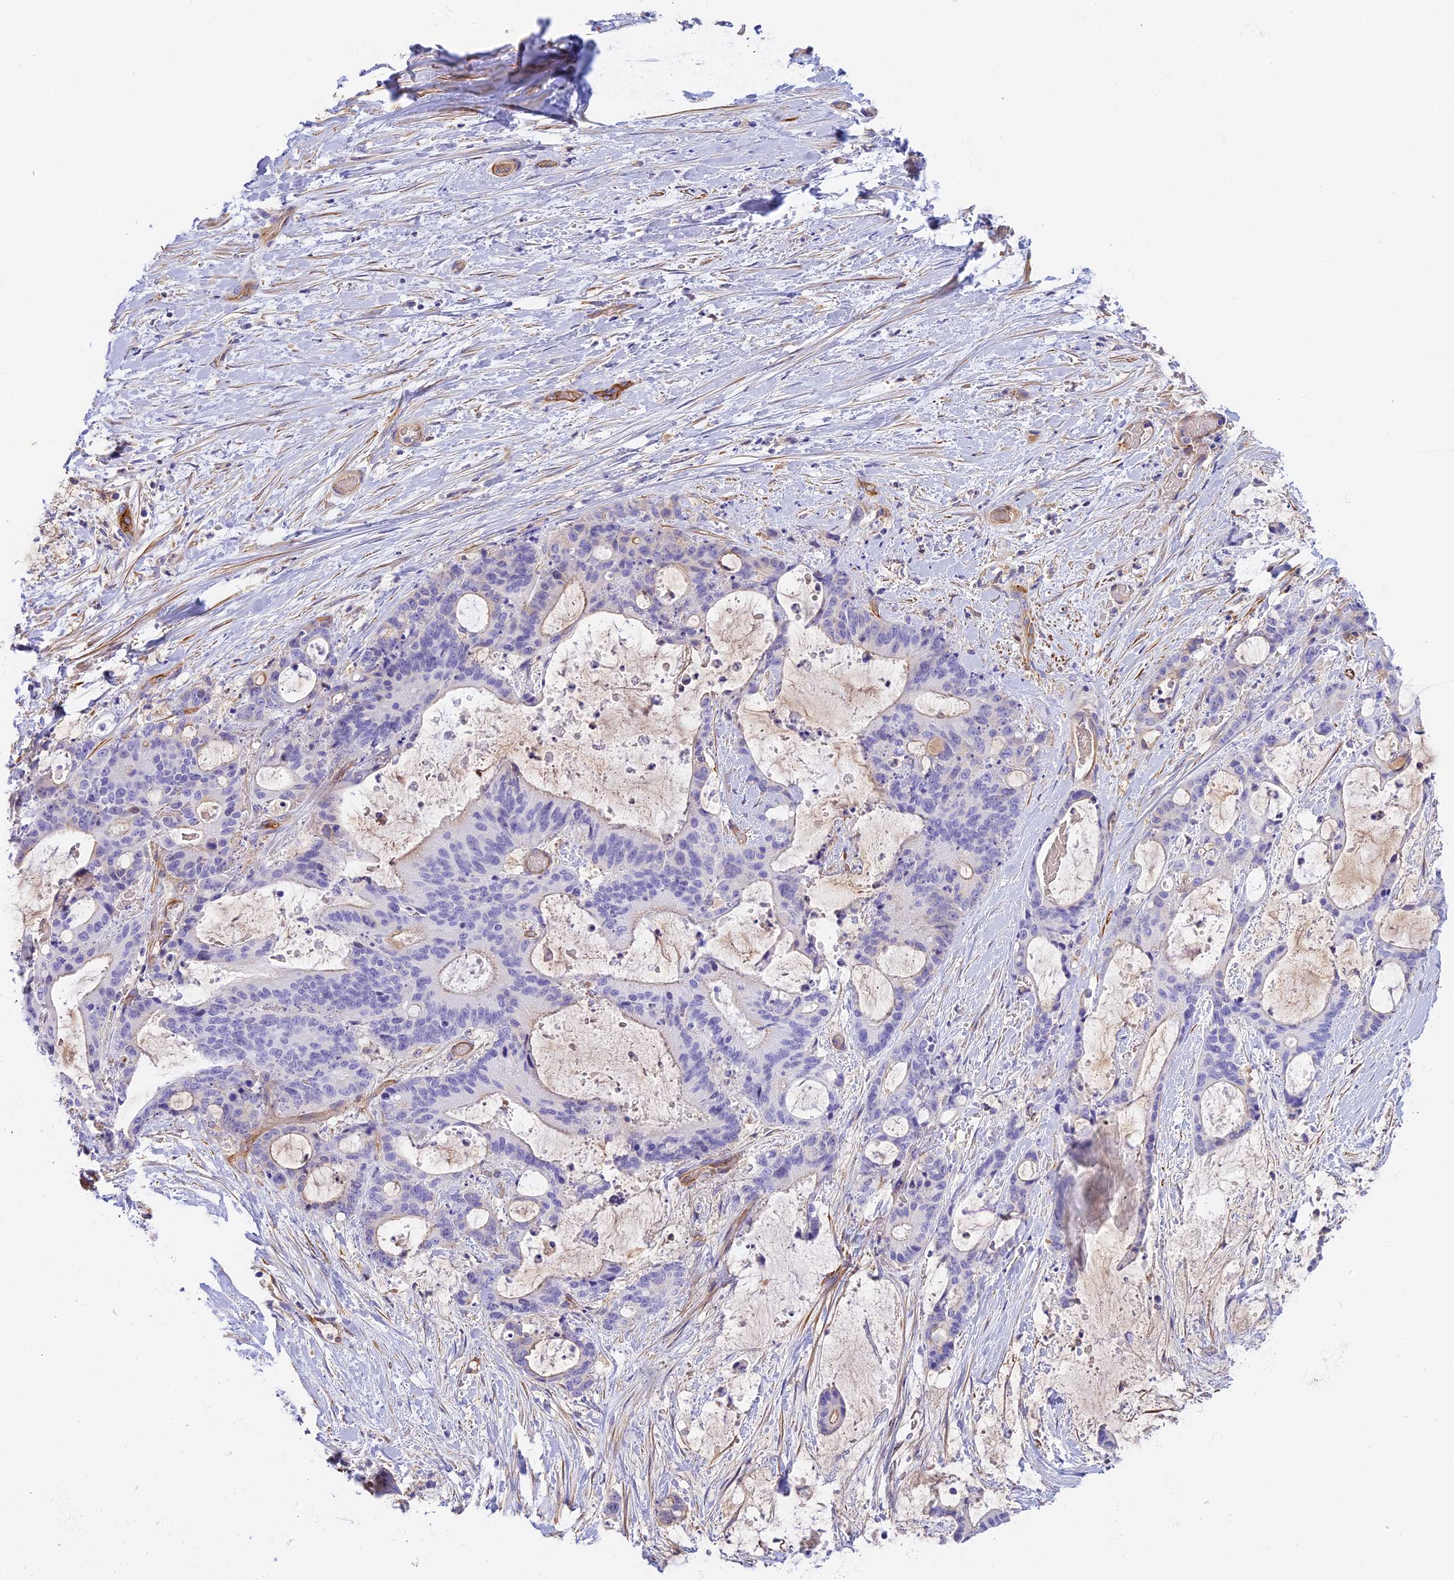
{"staining": {"intensity": "negative", "quantity": "none", "location": "none"}, "tissue": "liver cancer", "cell_type": "Tumor cells", "image_type": "cancer", "snomed": [{"axis": "morphology", "description": "Normal tissue, NOS"}, {"axis": "morphology", "description": "Cholangiocarcinoma"}, {"axis": "topography", "description": "Liver"}, {"axis": "topography", "description": "Peripheral nerve tissue"}], "caption": "There is no significant positivity in tumor cells of liver cancer (cholangiocarcinoma). (Immunohistochemistry (ihc), brightfield microscopy, high magnification).", "gene": "HOMER3", "patient": {"sex": "female", "age": 73}}